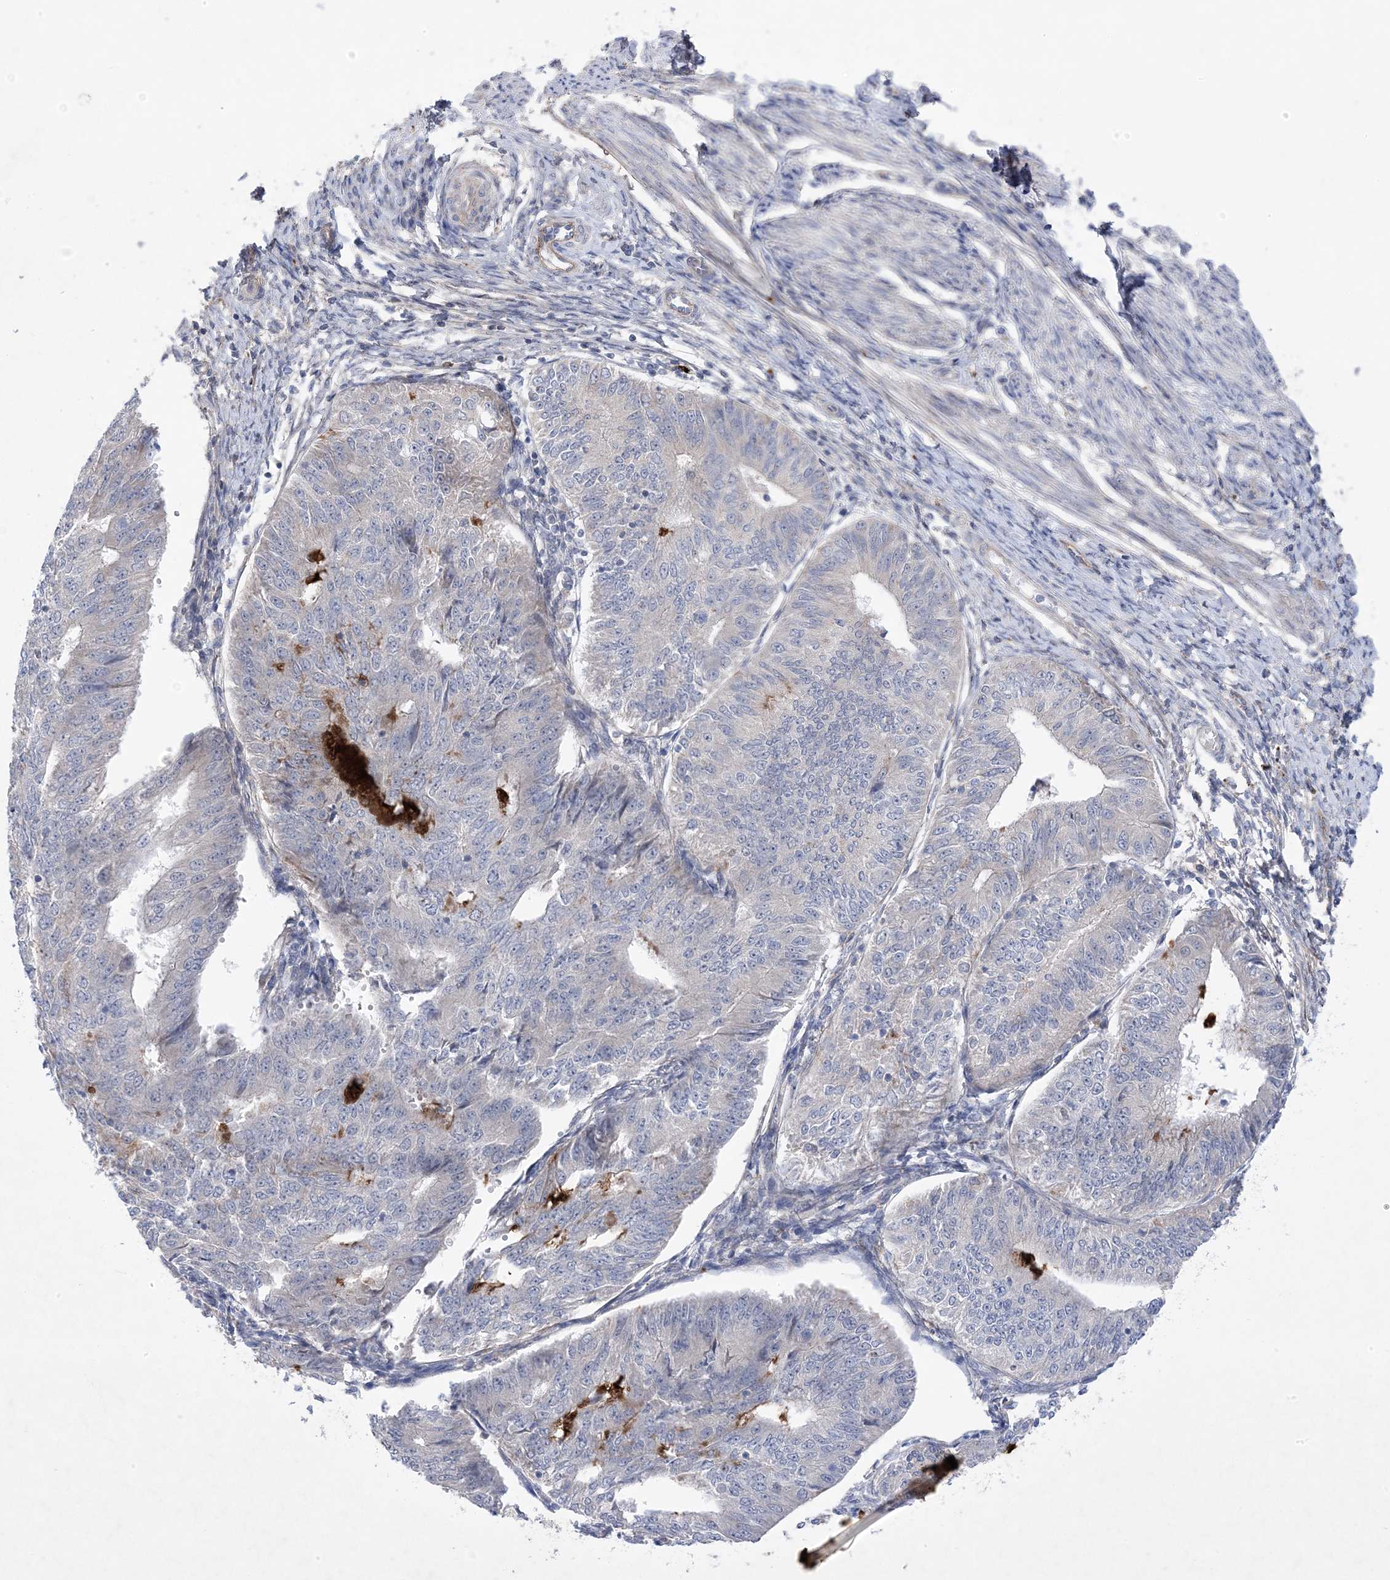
{"staining": {"intensity": "negative", "quantity": "none", "location": "none"}, "tissue": "endometrial cancer", "cell_type": "Tumor cells", "image_type": "cancer", "snomed": [{"axis": "morphology", "description": "Adenocarcinoma, NOS"}, {"axis": "topography", "description": "Endometrium"}], "caption": "Adenocarcinoma (endometrial) stained for a protein using IHC reveals no positivity tumor cells.", "gene": "ANAPC1", "patient": {"sex": "female", "age": 32}}